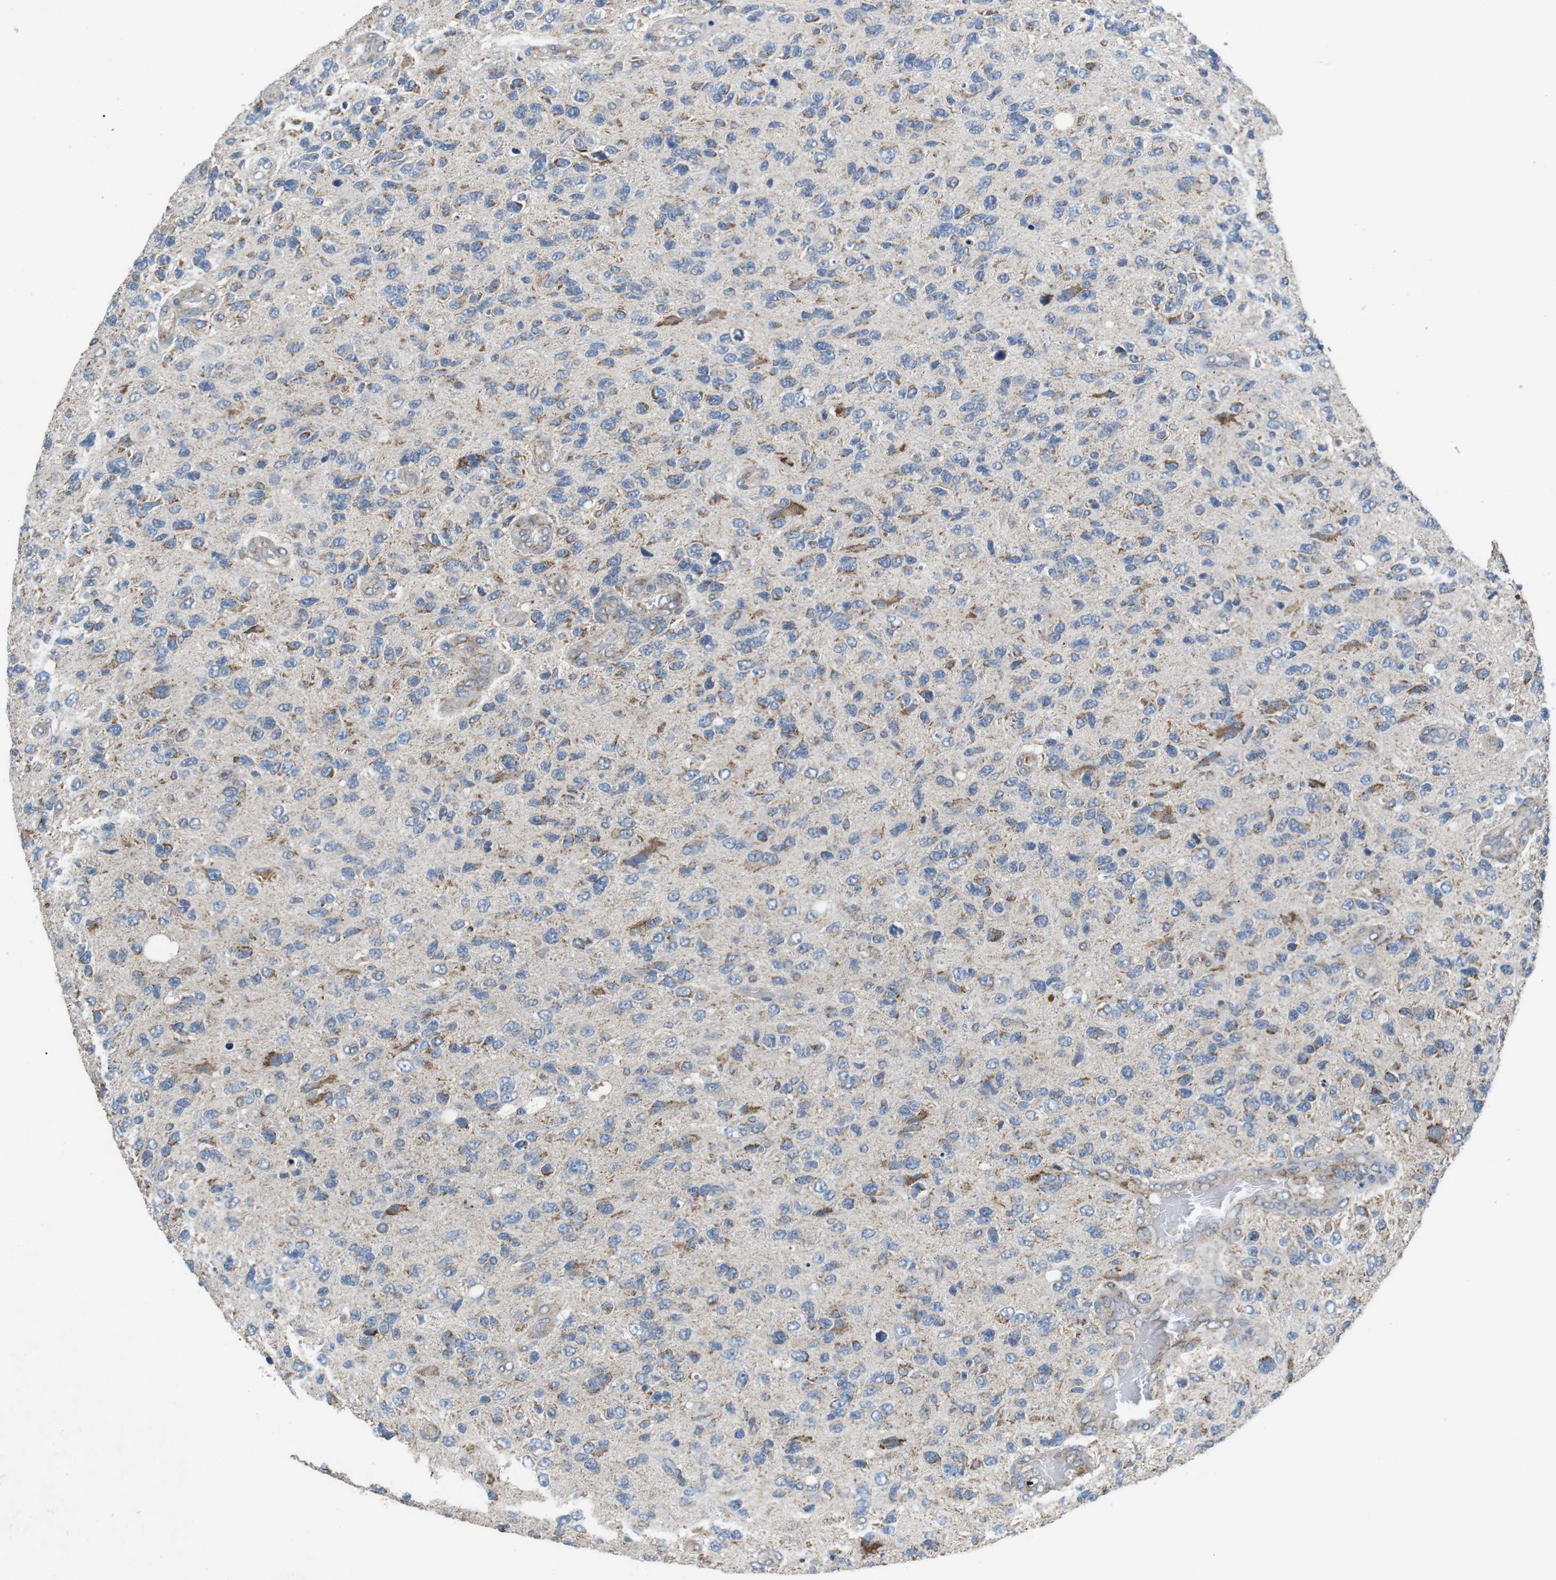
{"staining": {"intensity": "moderate", "quantity": "25%-75%", "location": "cytoplasmic/membranous"}, "tissue": "glioma", "cell_type": "Tumor cells", "image_type": "cancer", "snomed": [{"axis": "morphology", "description": "Glioma, malignant, High grade"}, {"axis": "topography", "description": "Brain"}], "caption": "Moderate cytoplasmic/membranous positivity for a protein is seen in about 25%-75% of tumor cells of malignant high-grade glioma using immunohistochemistry.", "gene": "BACE1", "patient": {"sex": "female", "age": 58}}